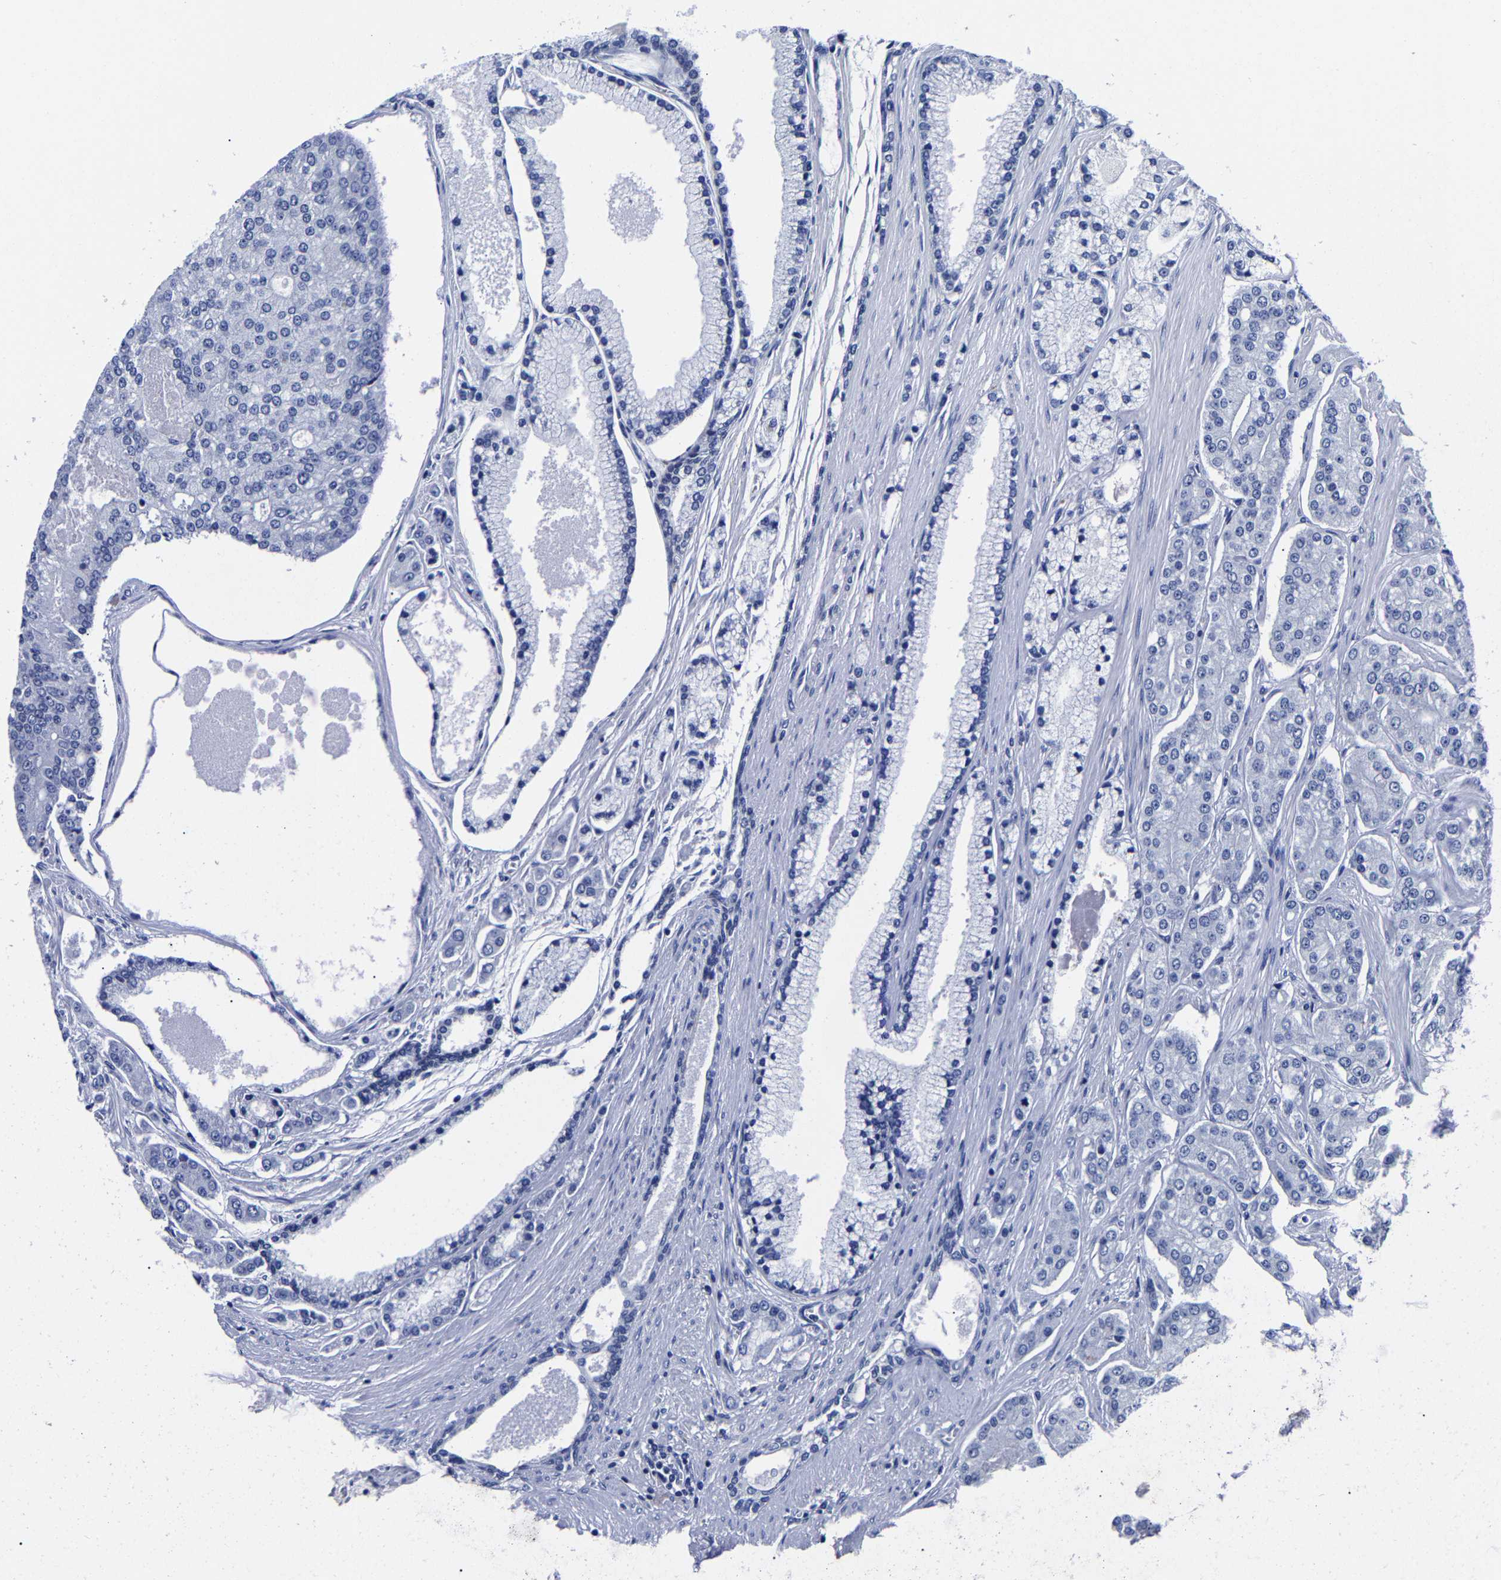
{"staining": {"intensity": "negative", "quantity": "none", "location": "none"}, "tissue": "prostate cancer", "cell_type": "Tumor cells", "image_type": "cancer", "snomed": [{"axis": "morphology", "description": "Adenocarcinoma, High grade"}, {"axis": "topography", "description": "Prostate"}], "caption": "High magnification brightfield microscopy of adenocarcinoma (high-grade) (prostate) stained with DAB (brown) and counterstained with hematoxylin (blue): tumor cells show no significant expression.", "gene": "CPA2", "patient": {"sex": "male", "age": 71}}